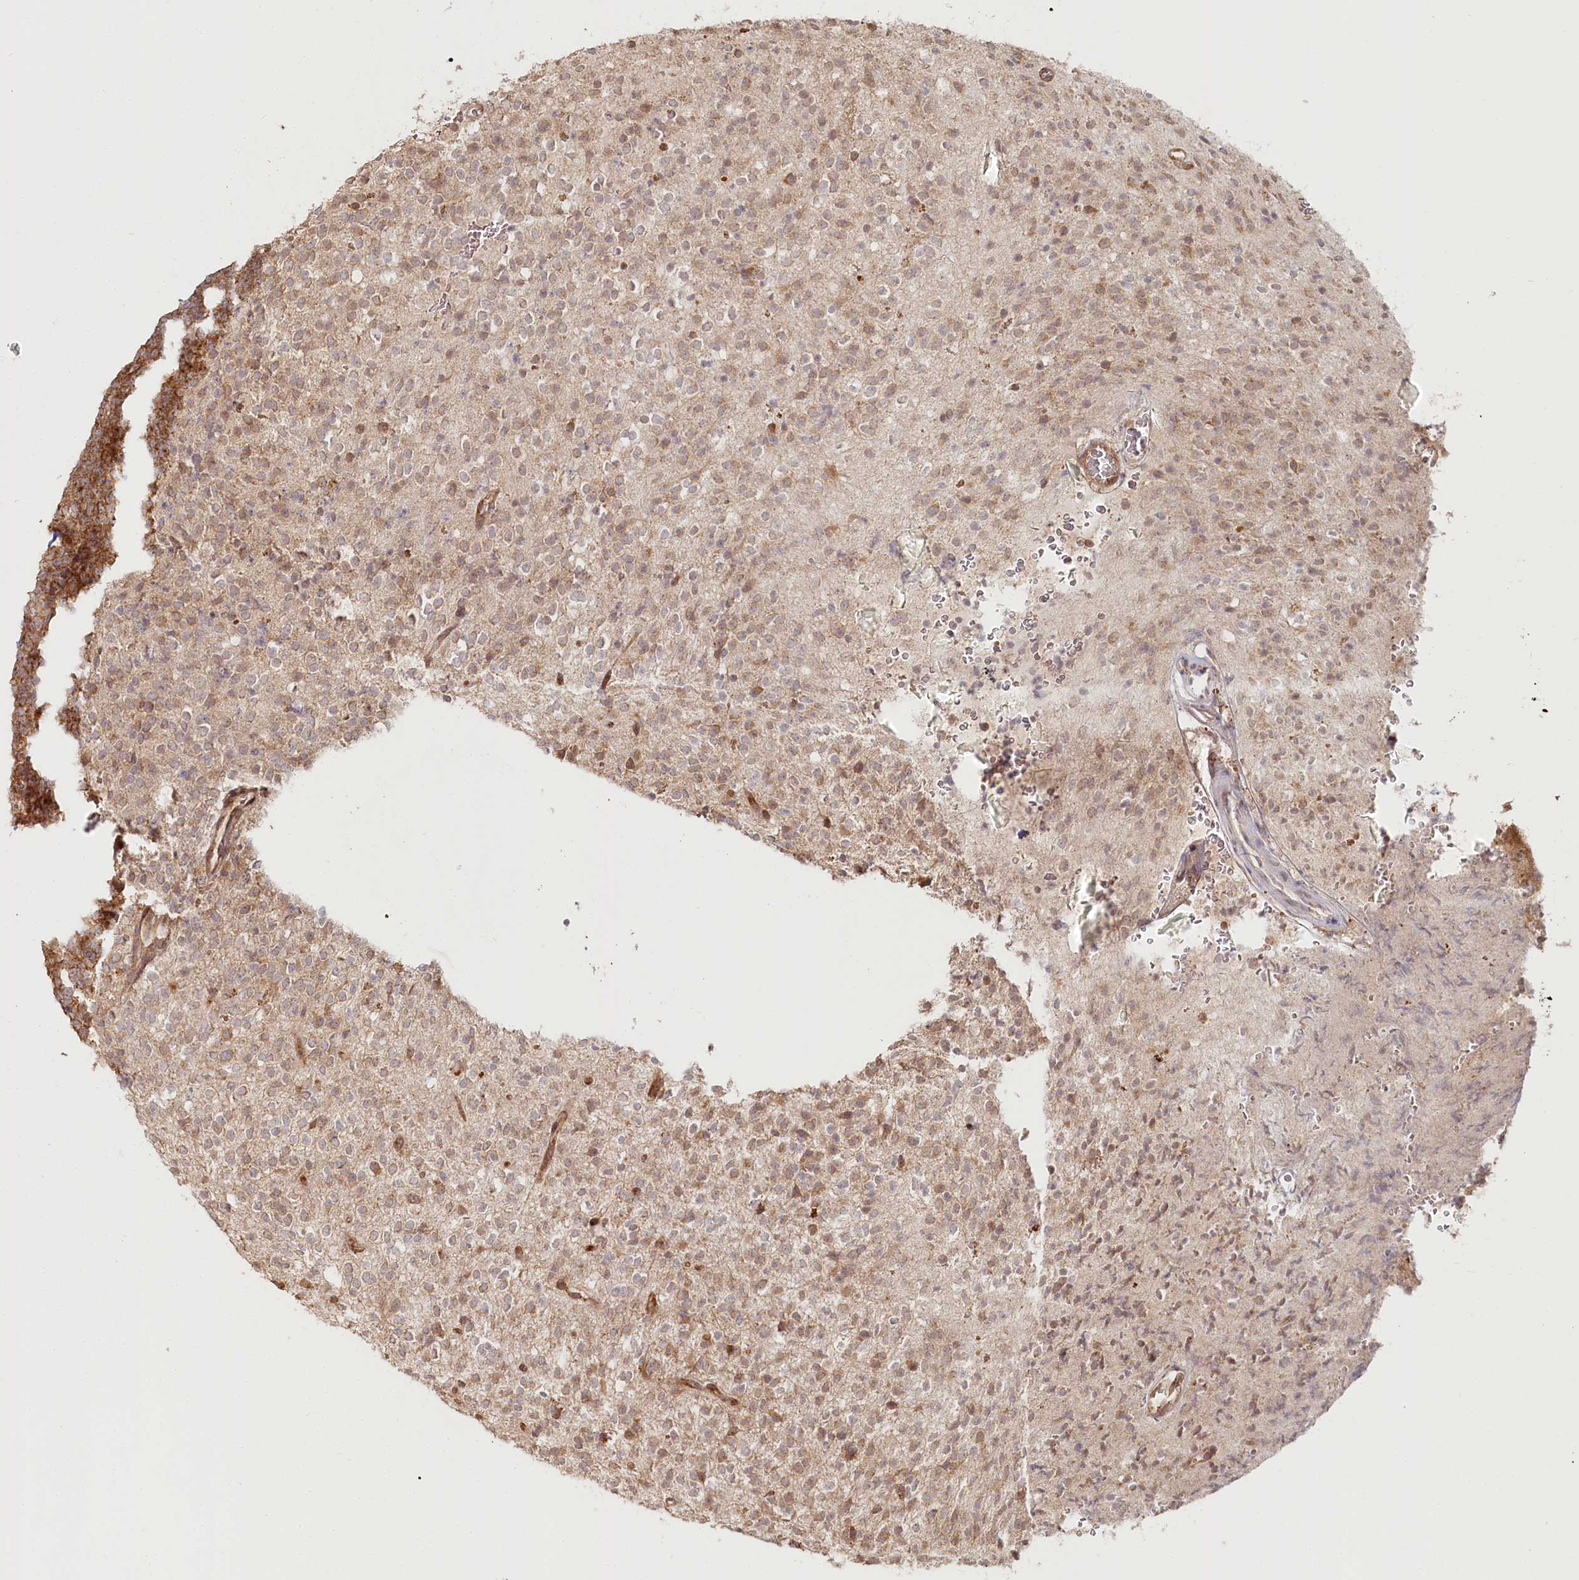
{"staining": {"intensity": "weak", "quantity": "25%-75%", "location": "cytoplasmic/membranous"}, "tissue": "glioma", "cell_type": "Tumor cells", "image_type": "cancer", "snomed": [{"axis": "morphology", "description": "Glioma, malignant, High grade"}, {"axis": "topography", "description": "Brain"}], "caption": "Human glioma stained with a brown dye displays weak cytoplasmic/membranous positive expression in approximately 25%-75% of tumor cells.", "gene": "OTUD4", "patient": {"sex": "male", "age": 34}}